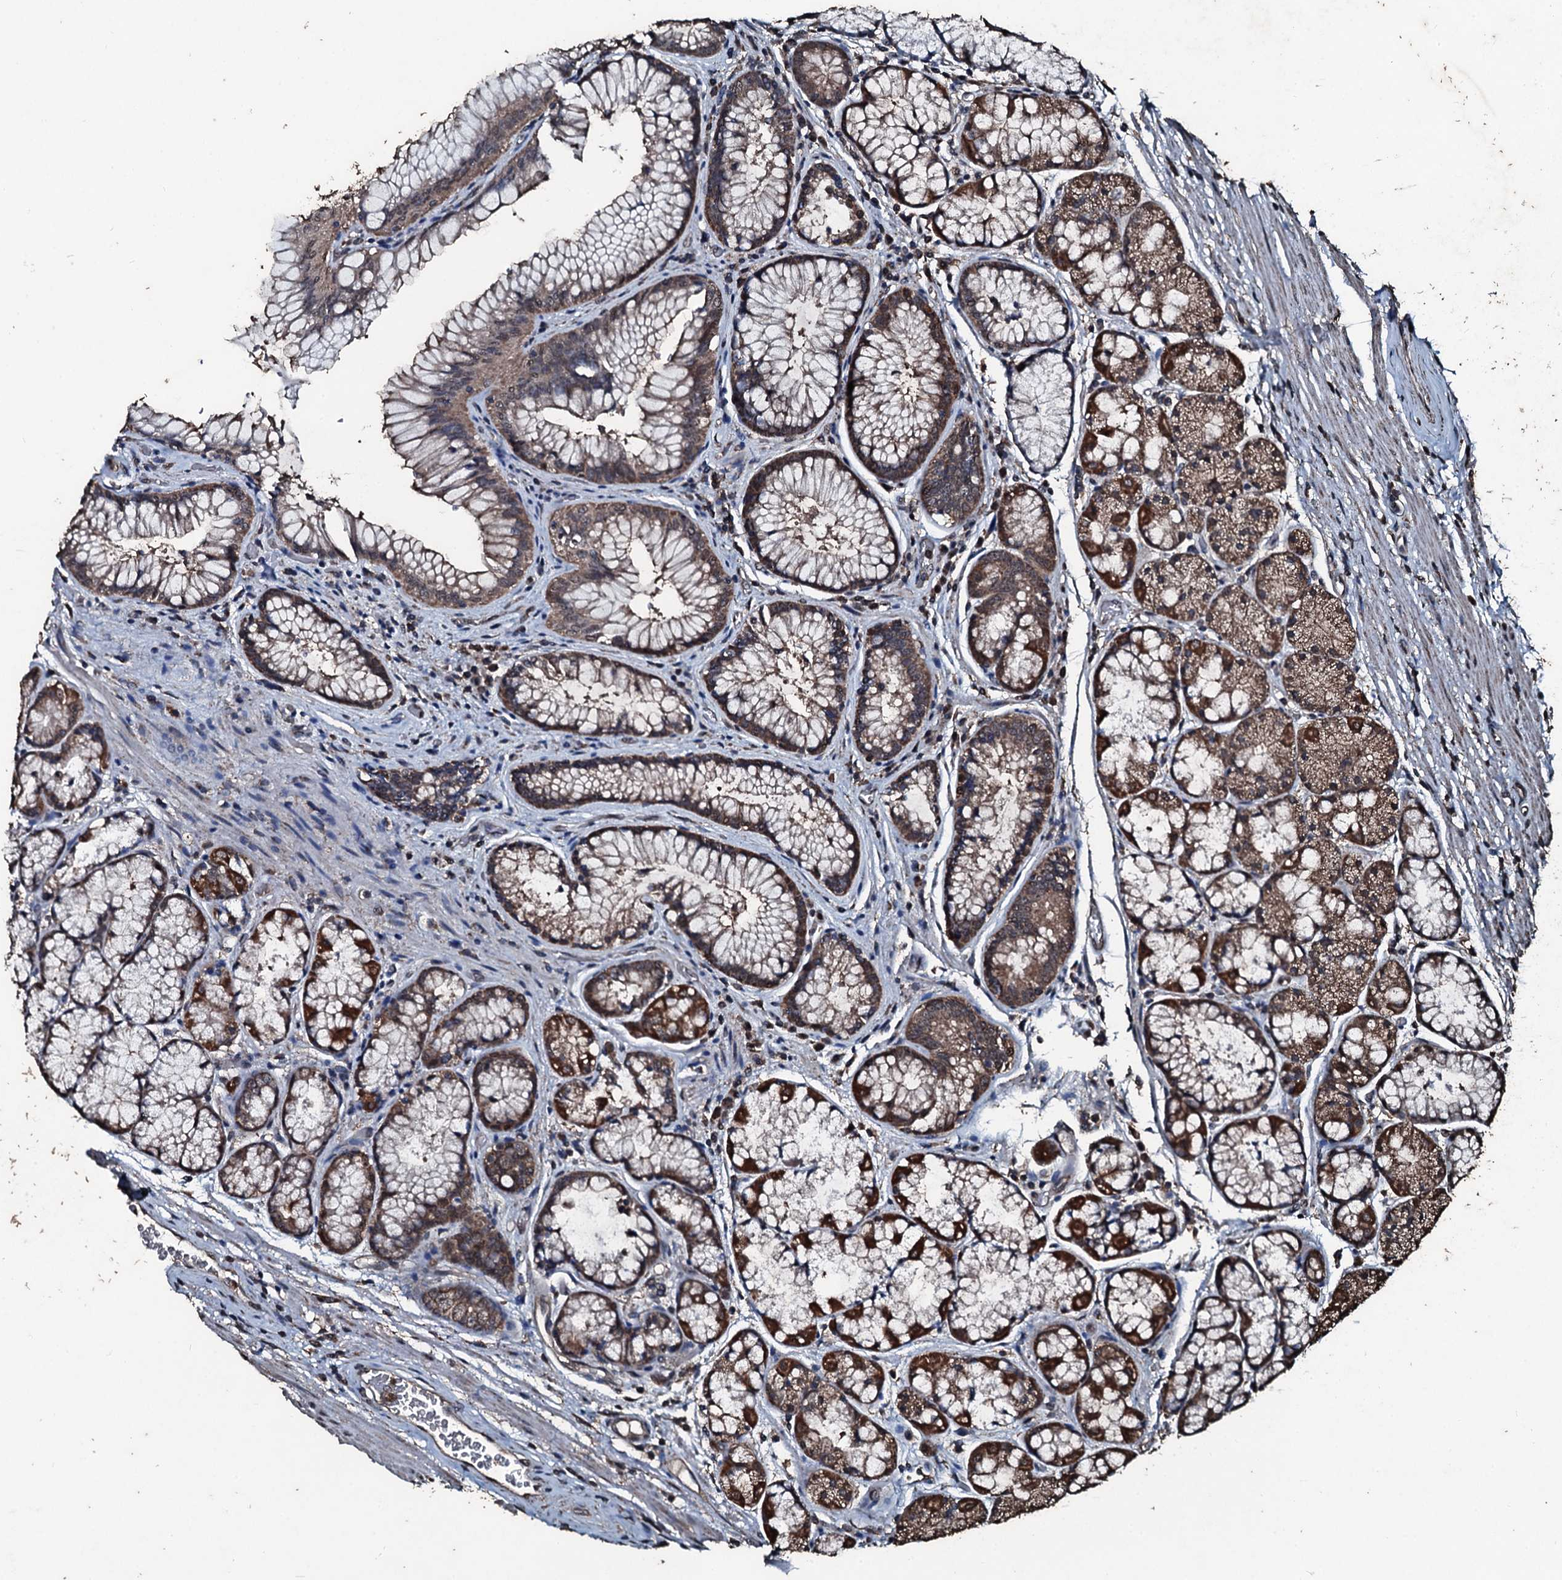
{"staining": {"intensity": "strong", "quantity": "25%-75%", "location": "cytoplasmic/membranous"}, "tissue": "stomach", "cell_type": "Glandular cells", "image_type": "normal", "snomed": [{"axis": "morphology", "description": "Normal tissue, NOS"}, {"axis": "topography", "description": "Stomach"}], "caption": "The micrograph shows immunohistochemical staining of benign stomach. There is strong cytoplasmic/membranous positivity is present in about 25%-75% of glandular cells. (DAB IHC, brown staining for protein, blue staining for nuclei).", "gene": "FAAP24", "patient": {"sex": "male", "age": 63}}